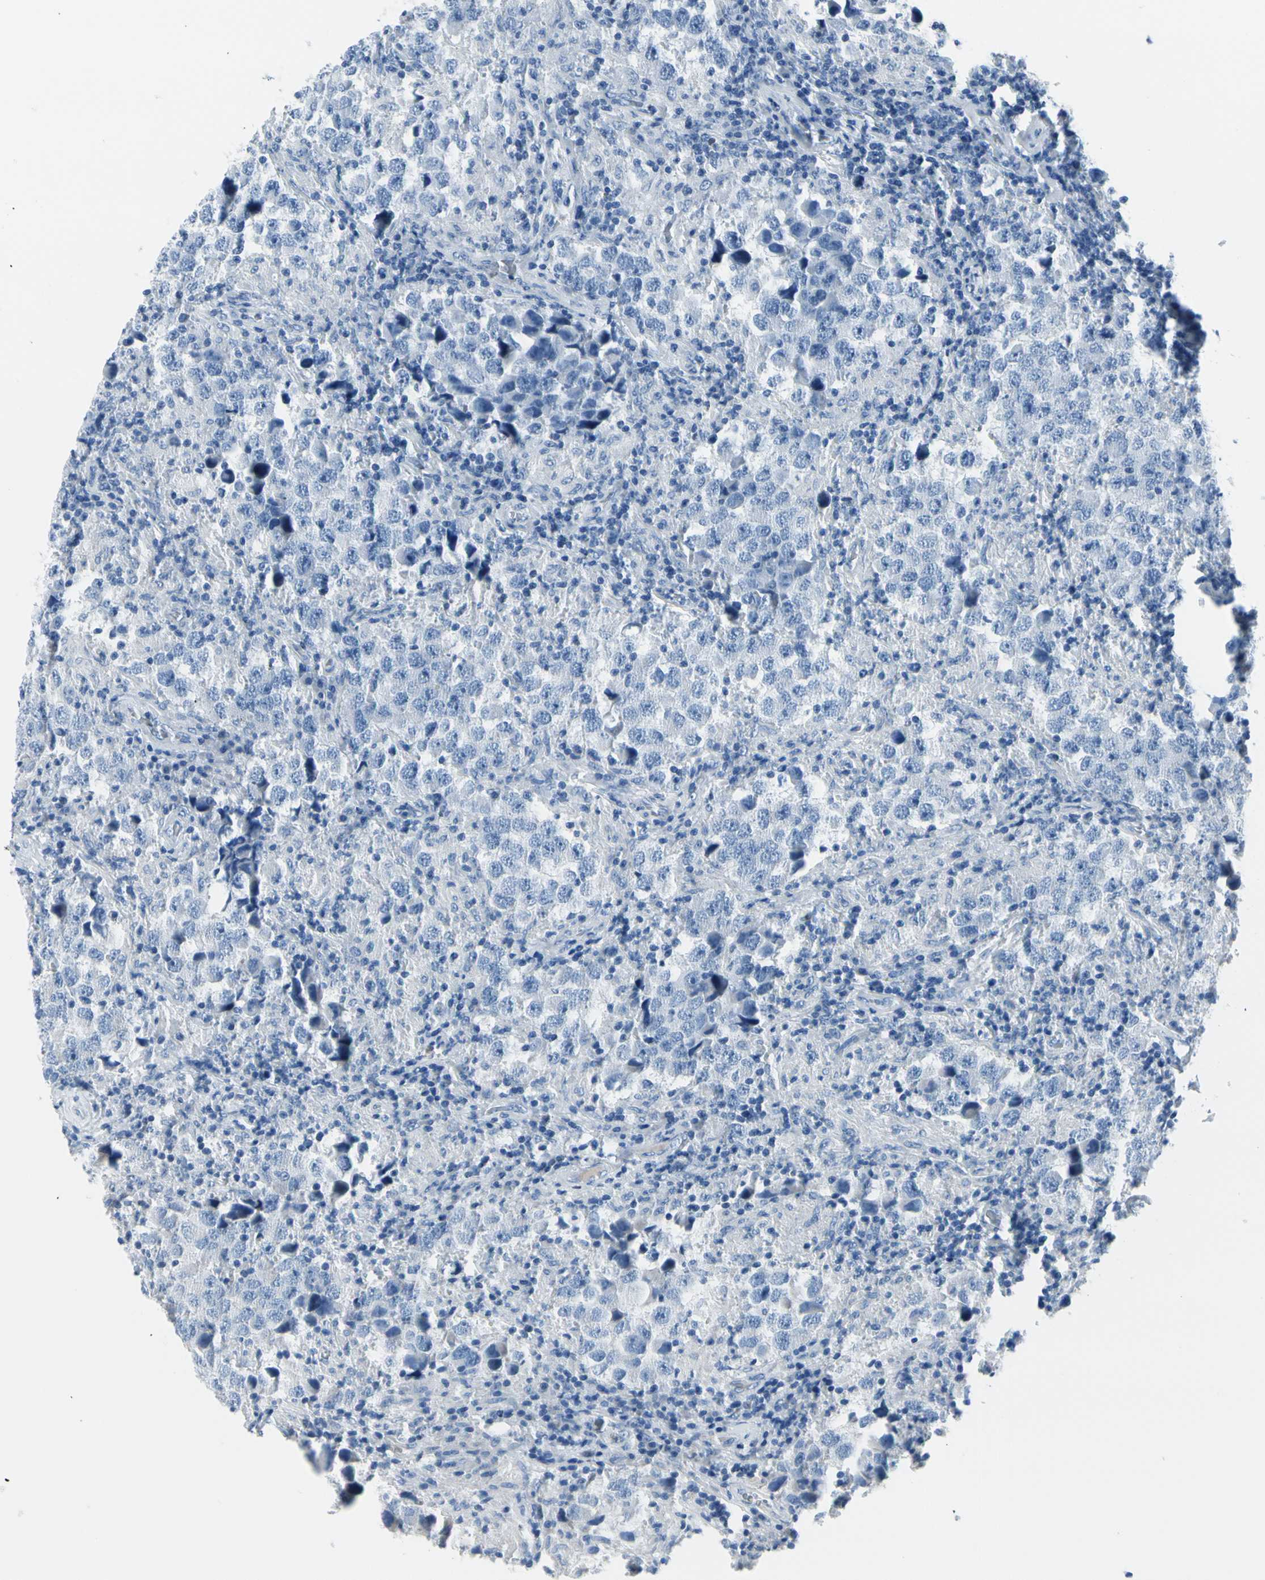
{"staining": {"intensity": "negative", "quantity": "none", "location": "none"}, "tissue": "testis cancer", "cell_type": "Tumor cells", "image_type": "cancer", "snomed": [{"axis": "morphology", "description": "Carcinoma, Embryonal, NOS"}, {"axis": "topography", "description": "Testis"}], "caption": "Immunohistochemistry histopathology image of neoplastic tissue: human testis cancer stained with DAB (3,3'-diaminobenzidine) demonstrates no significant protein expression in tumor cells. (Brightfield microscopy of DAB IHC at high magnification).", "gene": "TPO", "patient": {"sex": "male", "age": 21}}